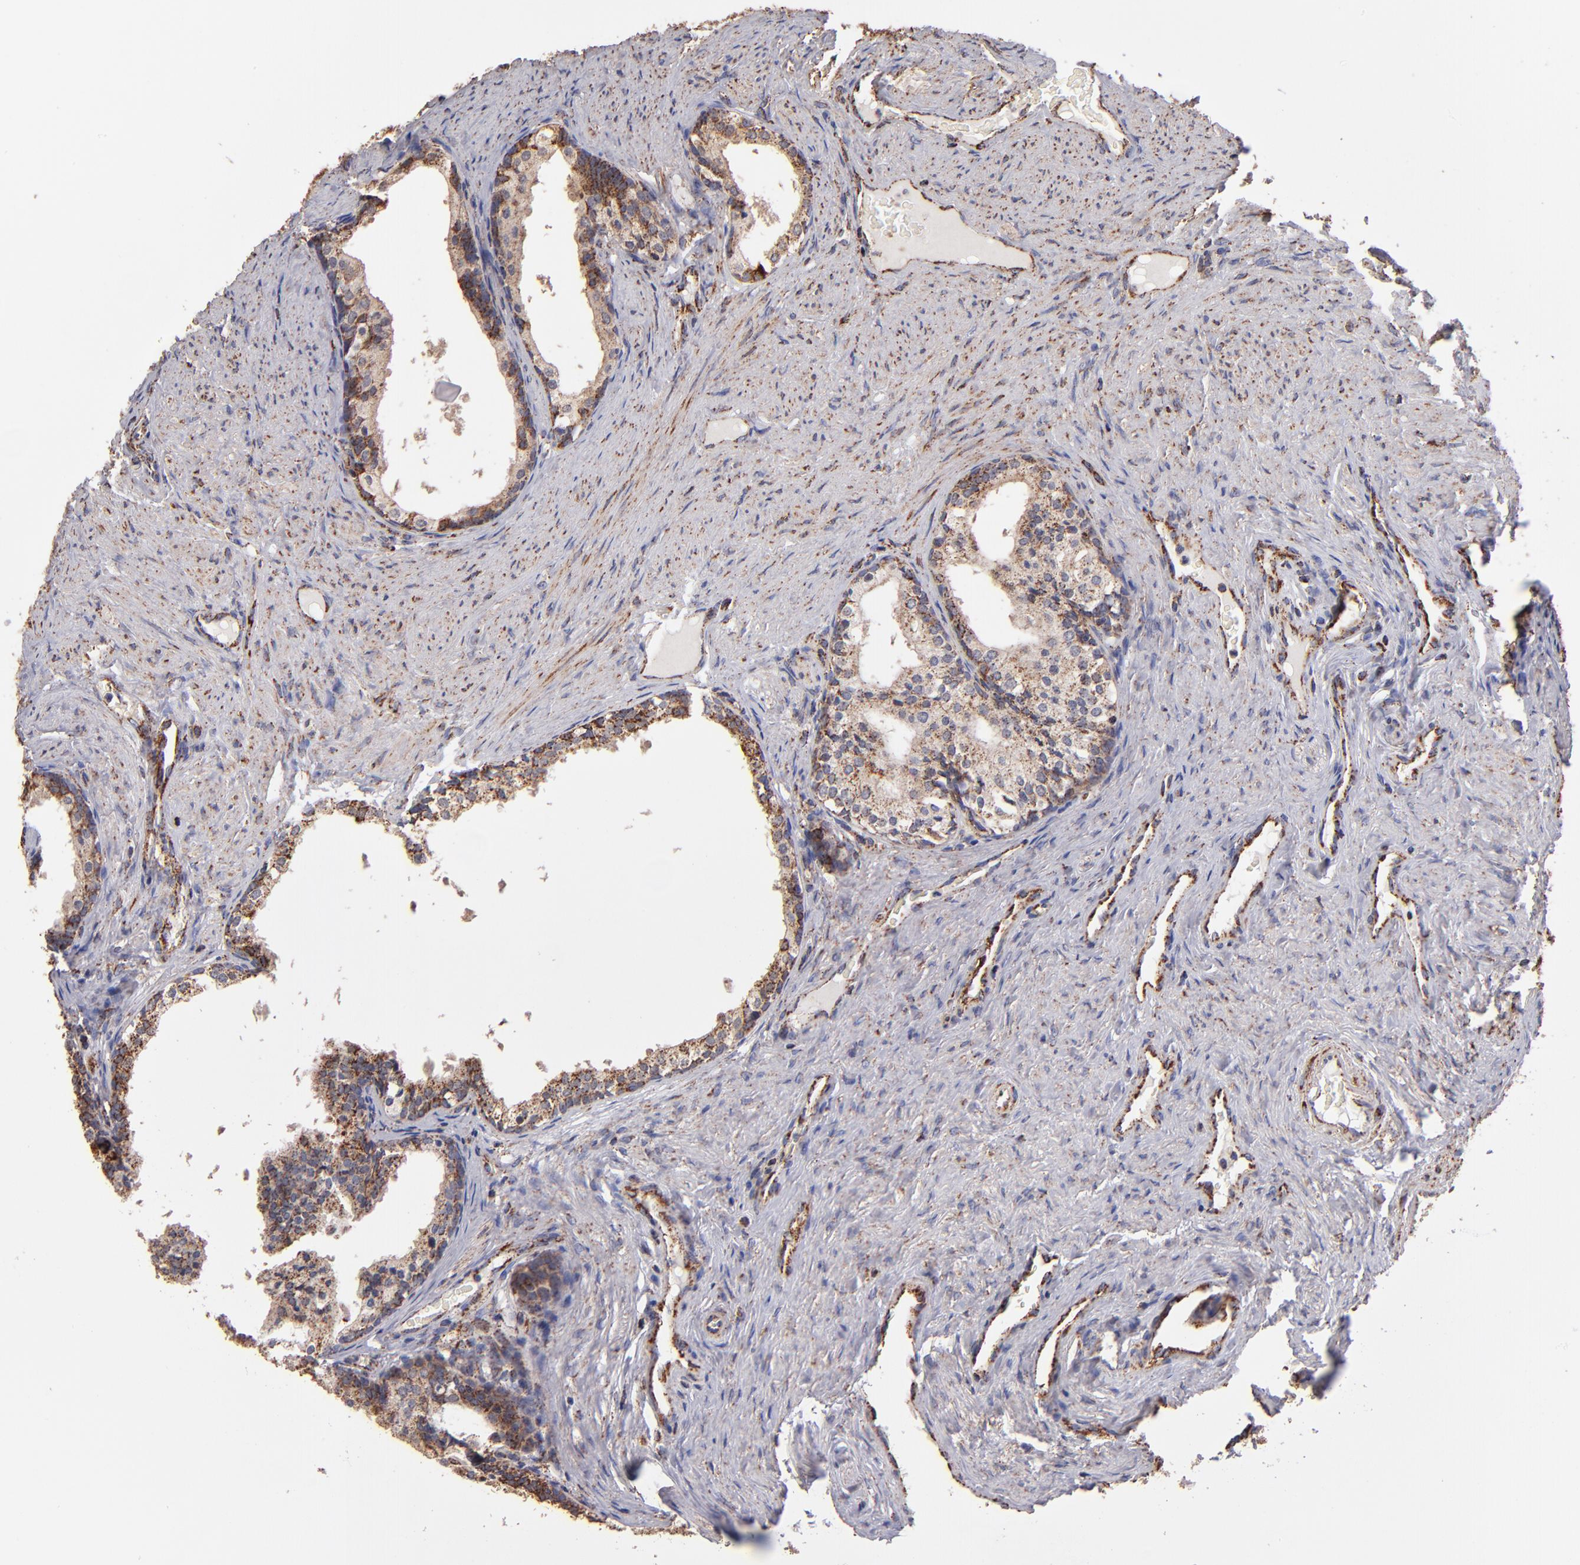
{"staining": {"intensity": "moderate", "quantity": ">75%", "location": "cytoplasmic/membranous"}, "tissue": "prostate cancer", "cell_type": "Tumor cells", "image_type": "cancer", "snomed": [{"axis": "morphology", "description": "Adenocarcinoma, Medium grade"}, {"axis": "topography", "description": "Prostate"}], "caption": "This is an image of immunohistochemistry staining of prostate cancer (adenocarcinoma (medium-grade)), which shows moderate expression in the cytoplasmic/membranous of tumor cells.", "gene": "DLST", "patient": {"sex": "male", "age": 60}}